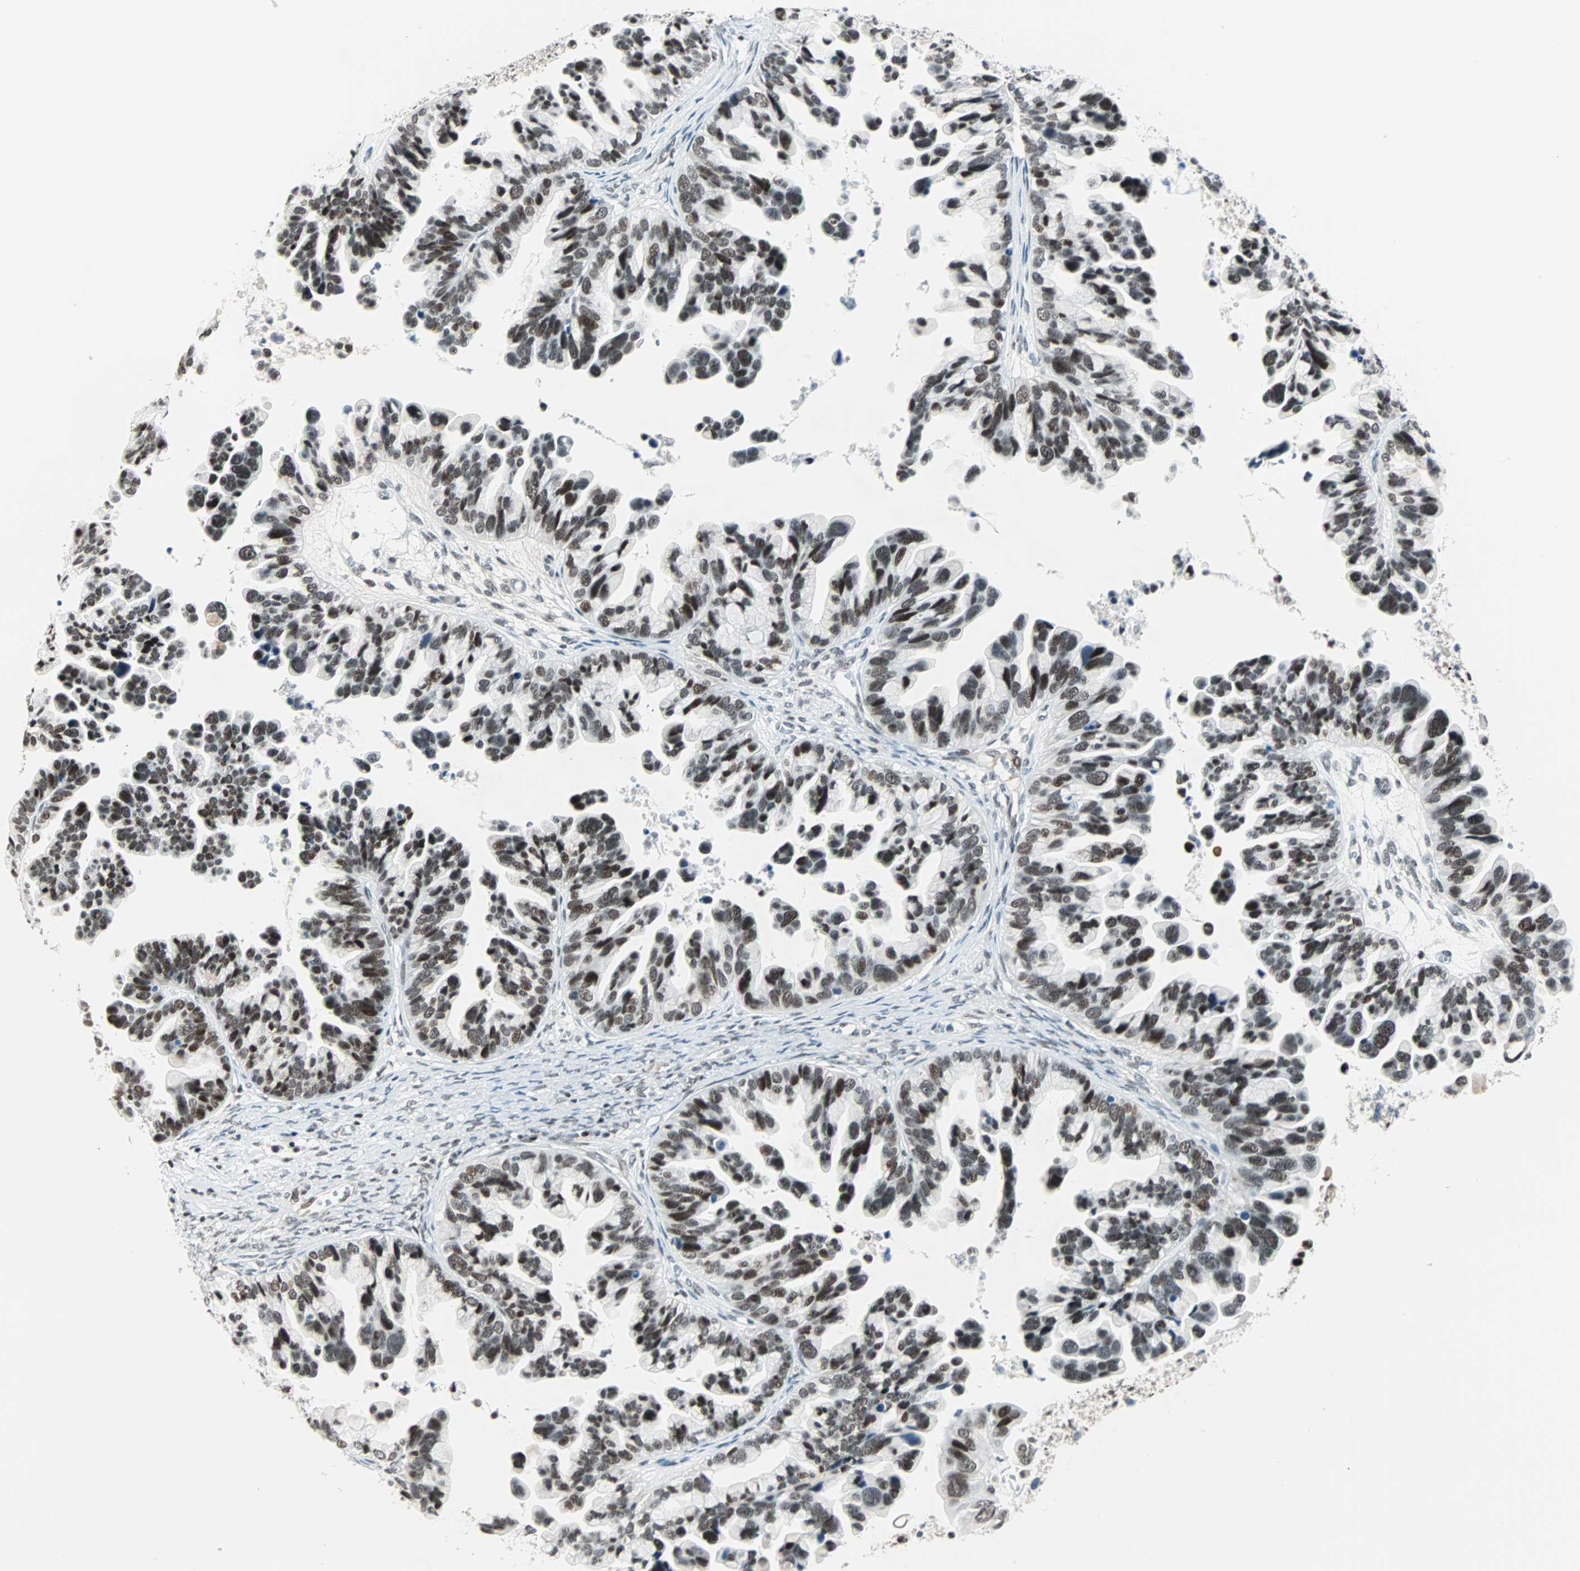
{"staining": {"intensity": "strong", "quantity": ">75%", "location": "nuclear"}, "tissue": "ovarian cancer", "cell_type": "Tumor cells", "image_type": "cancer", "snomed": [{"axis": "morphology", "description": "Cystadenocarcinoma, serous, NOS"}, {"axis": "topography", "description": "Ovary"}], "caption": "Protein staining by IHC demonstrates strong nuclear positivity in about >75% of tumor cells in serous cystadenocarcinoma (ovarian). (Brightfield microscopy of DAB IHC at high magnification).", "gene": "SIN3A", "patient": {"sex": "female", "age": 56}}